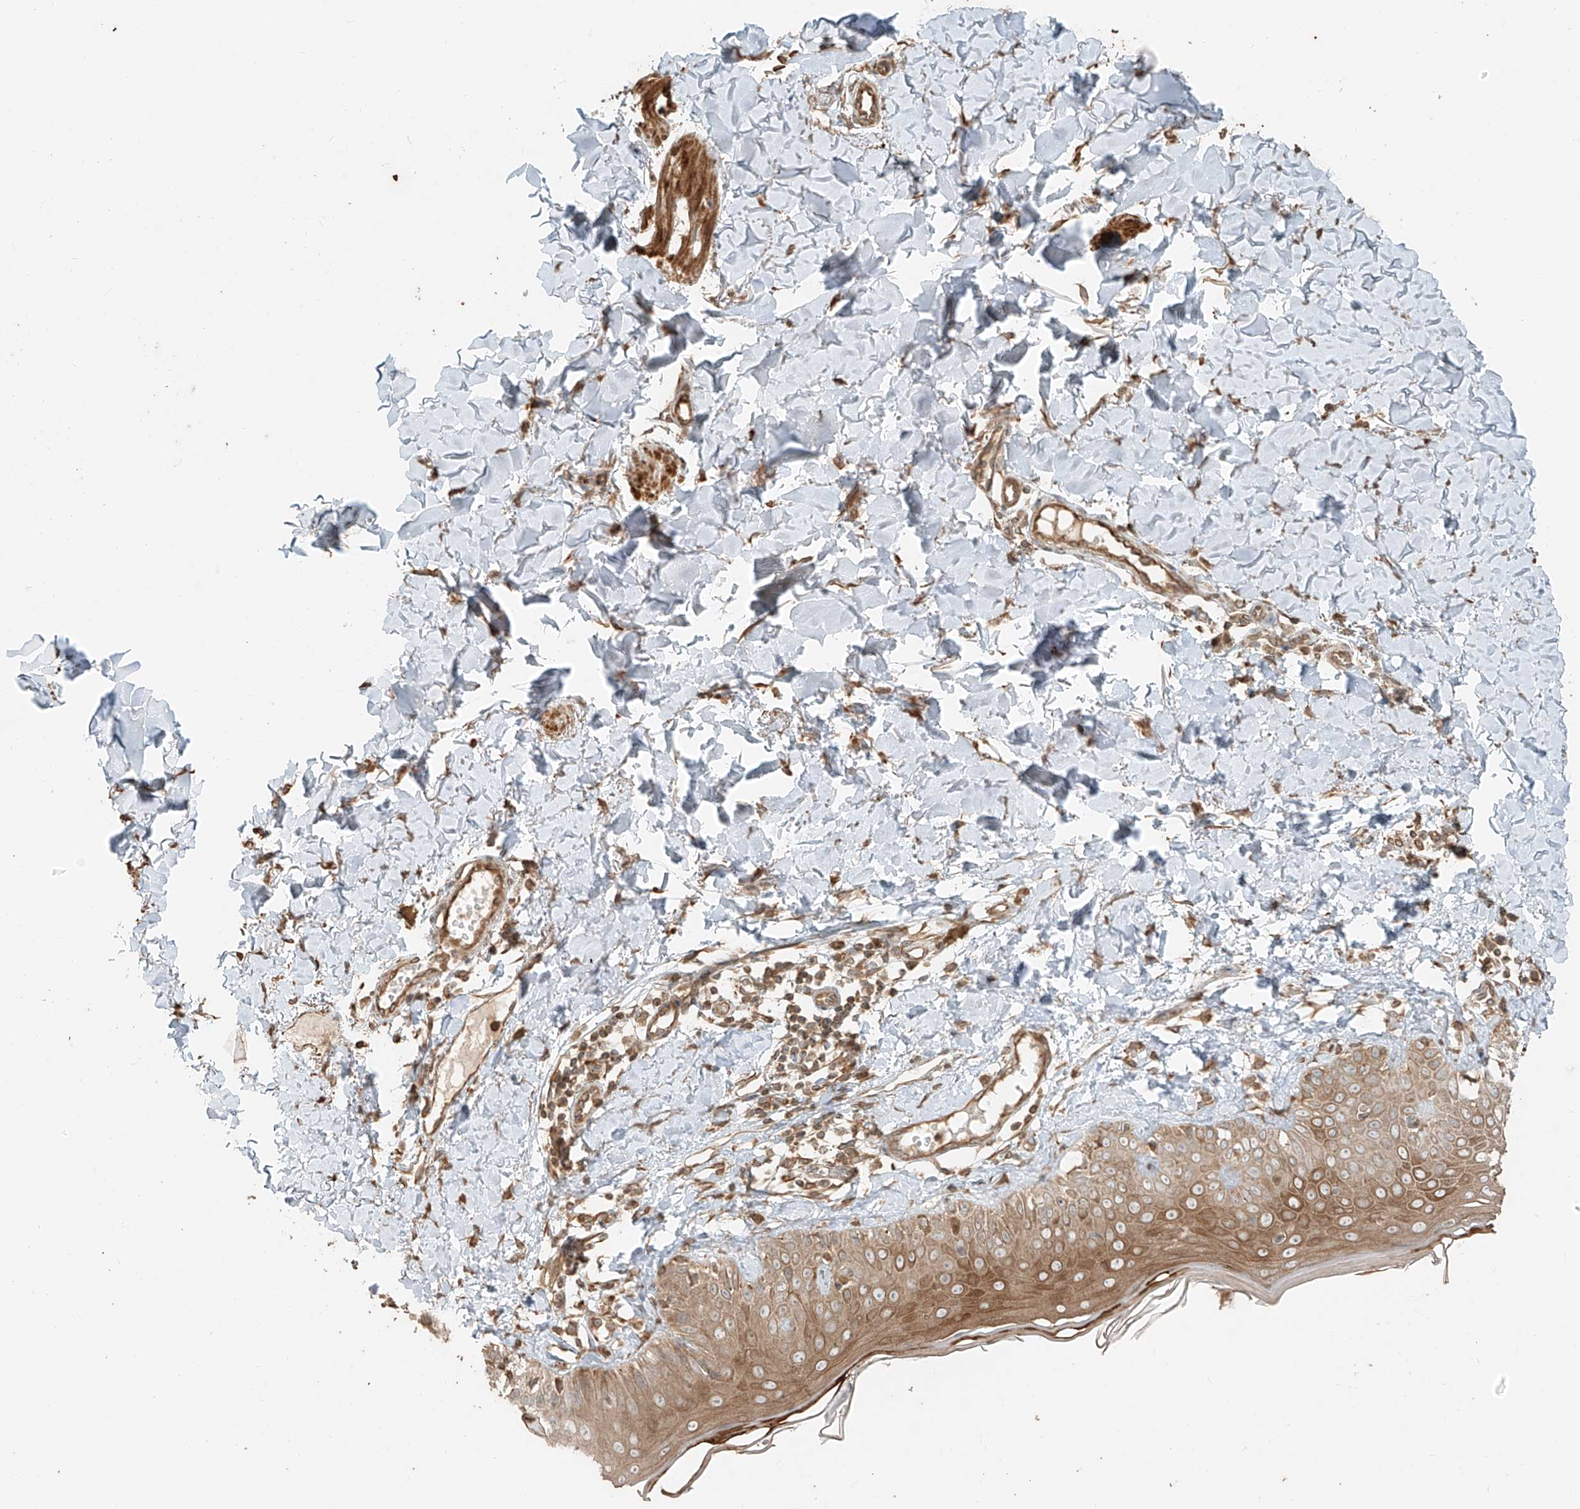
{"staining": {"intensity": "moderate", "quantity": ">75%", "location": "cytoplasmic/membranous"}, "tissue": "skin", "cell_type": "Fibroblasts", "image_type": "normal", "snomed": [{"axis": "morphology", "description": "Normal tissue, NOS"}, {"axis": "topography", "description": "Skin"}], "caption": "The histopathology image displays a brown stain indicating the presence of a protein in the cytoplasmic/membranous of fibroblasts in skin.", "gene": "ANKZF1", "patient": {"sex": "male", "age": 52}}